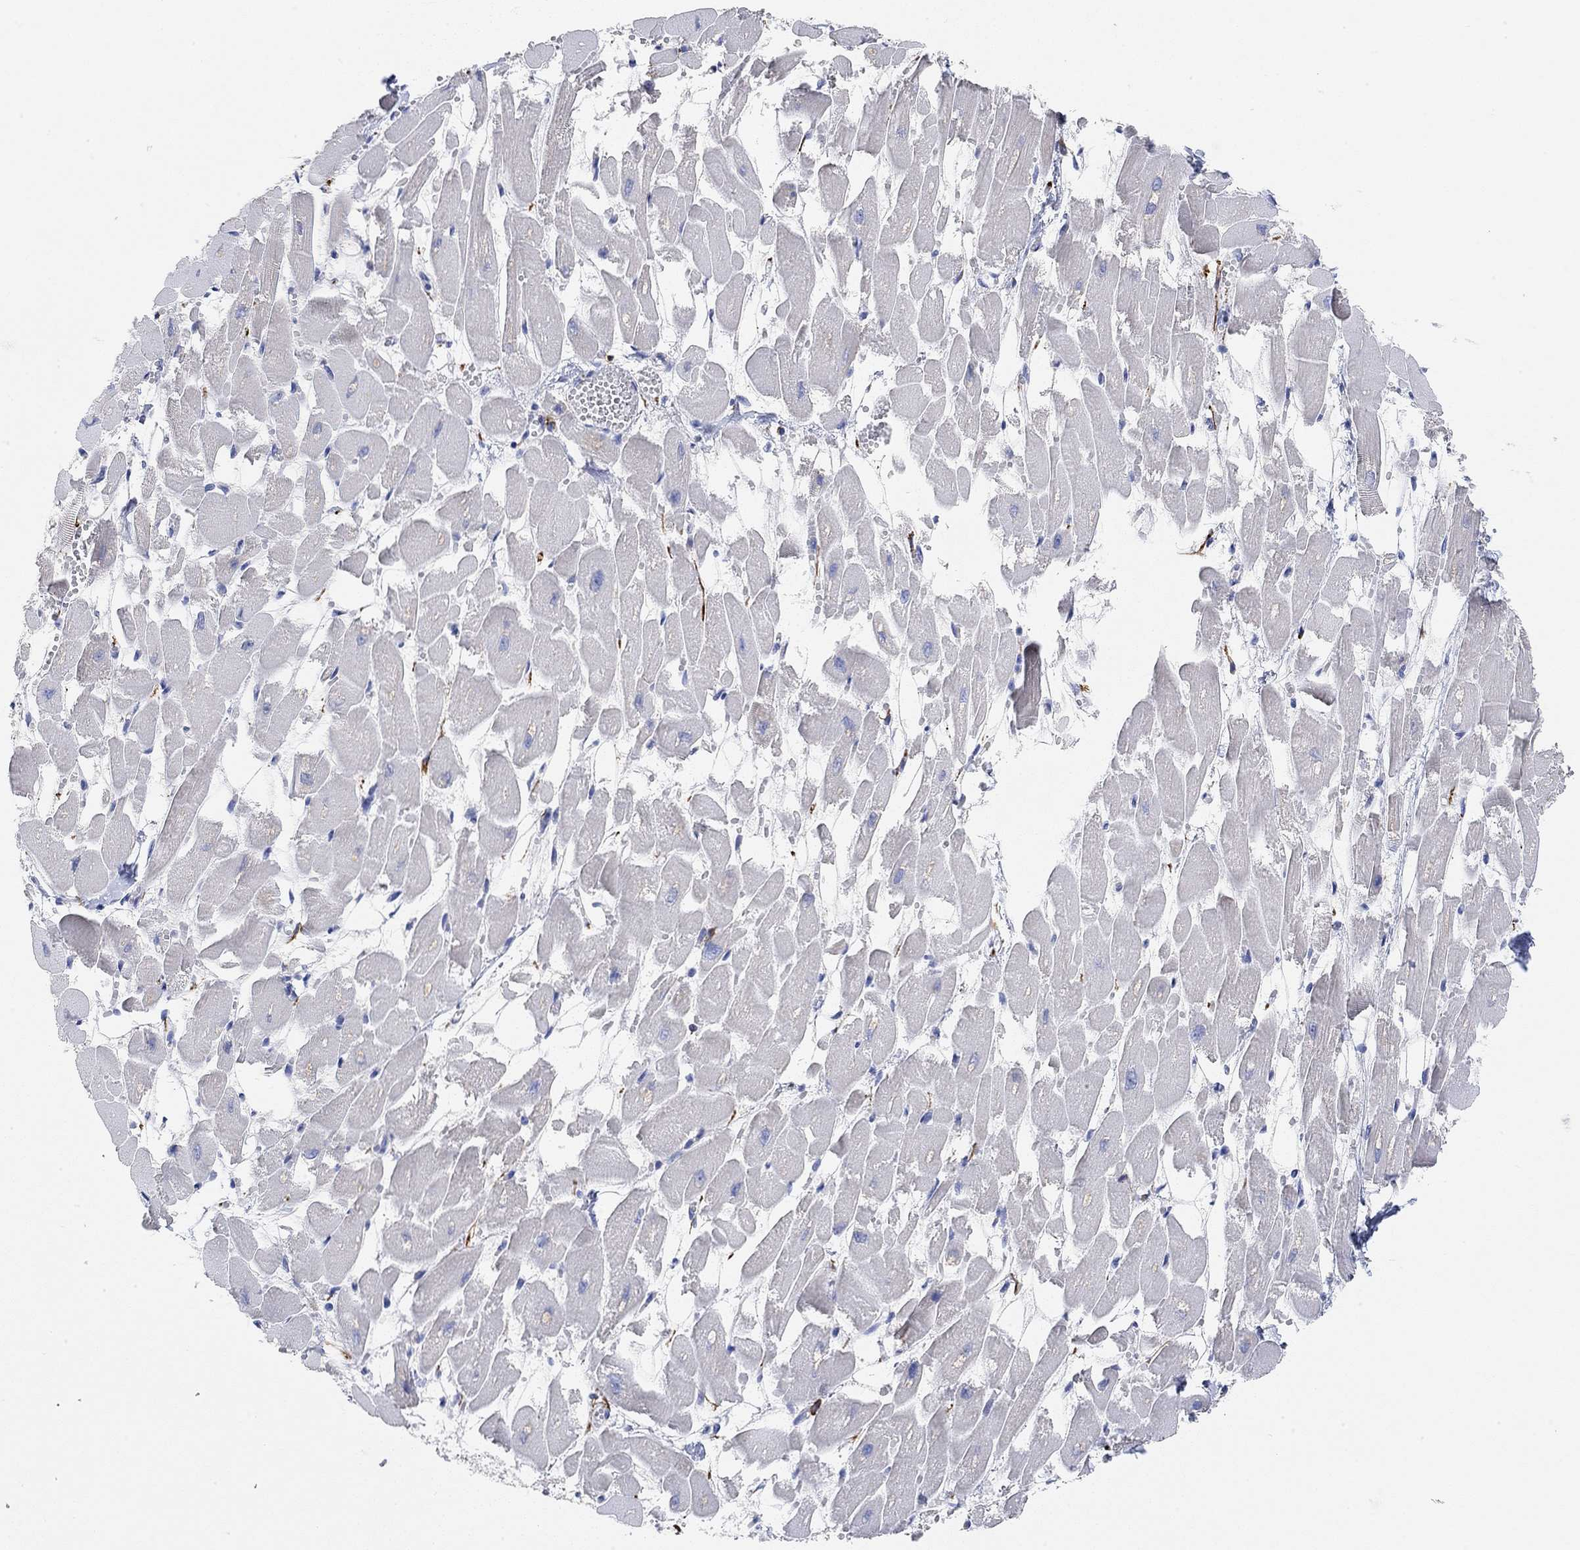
{"staining": {"intensity": "negative", "quantity": "none", "location": "none"}, "tissue": "heart muscle", "cell_type": "Cardiomyocytes", "image_type": "normal", "snomed": [{"axis": "morphology", "description": "Normal tissue, NOS"}, {"axis": "topography", "description": "Heart"}], "caption": "Immunohistochemistry micrograph of benign heart muscle: human heart muscle stained with DAB shows no significant protein positivity in cardiomyocytes.", "gene": "VAT1L", "patient": {"sex": "female", "age": 52}}